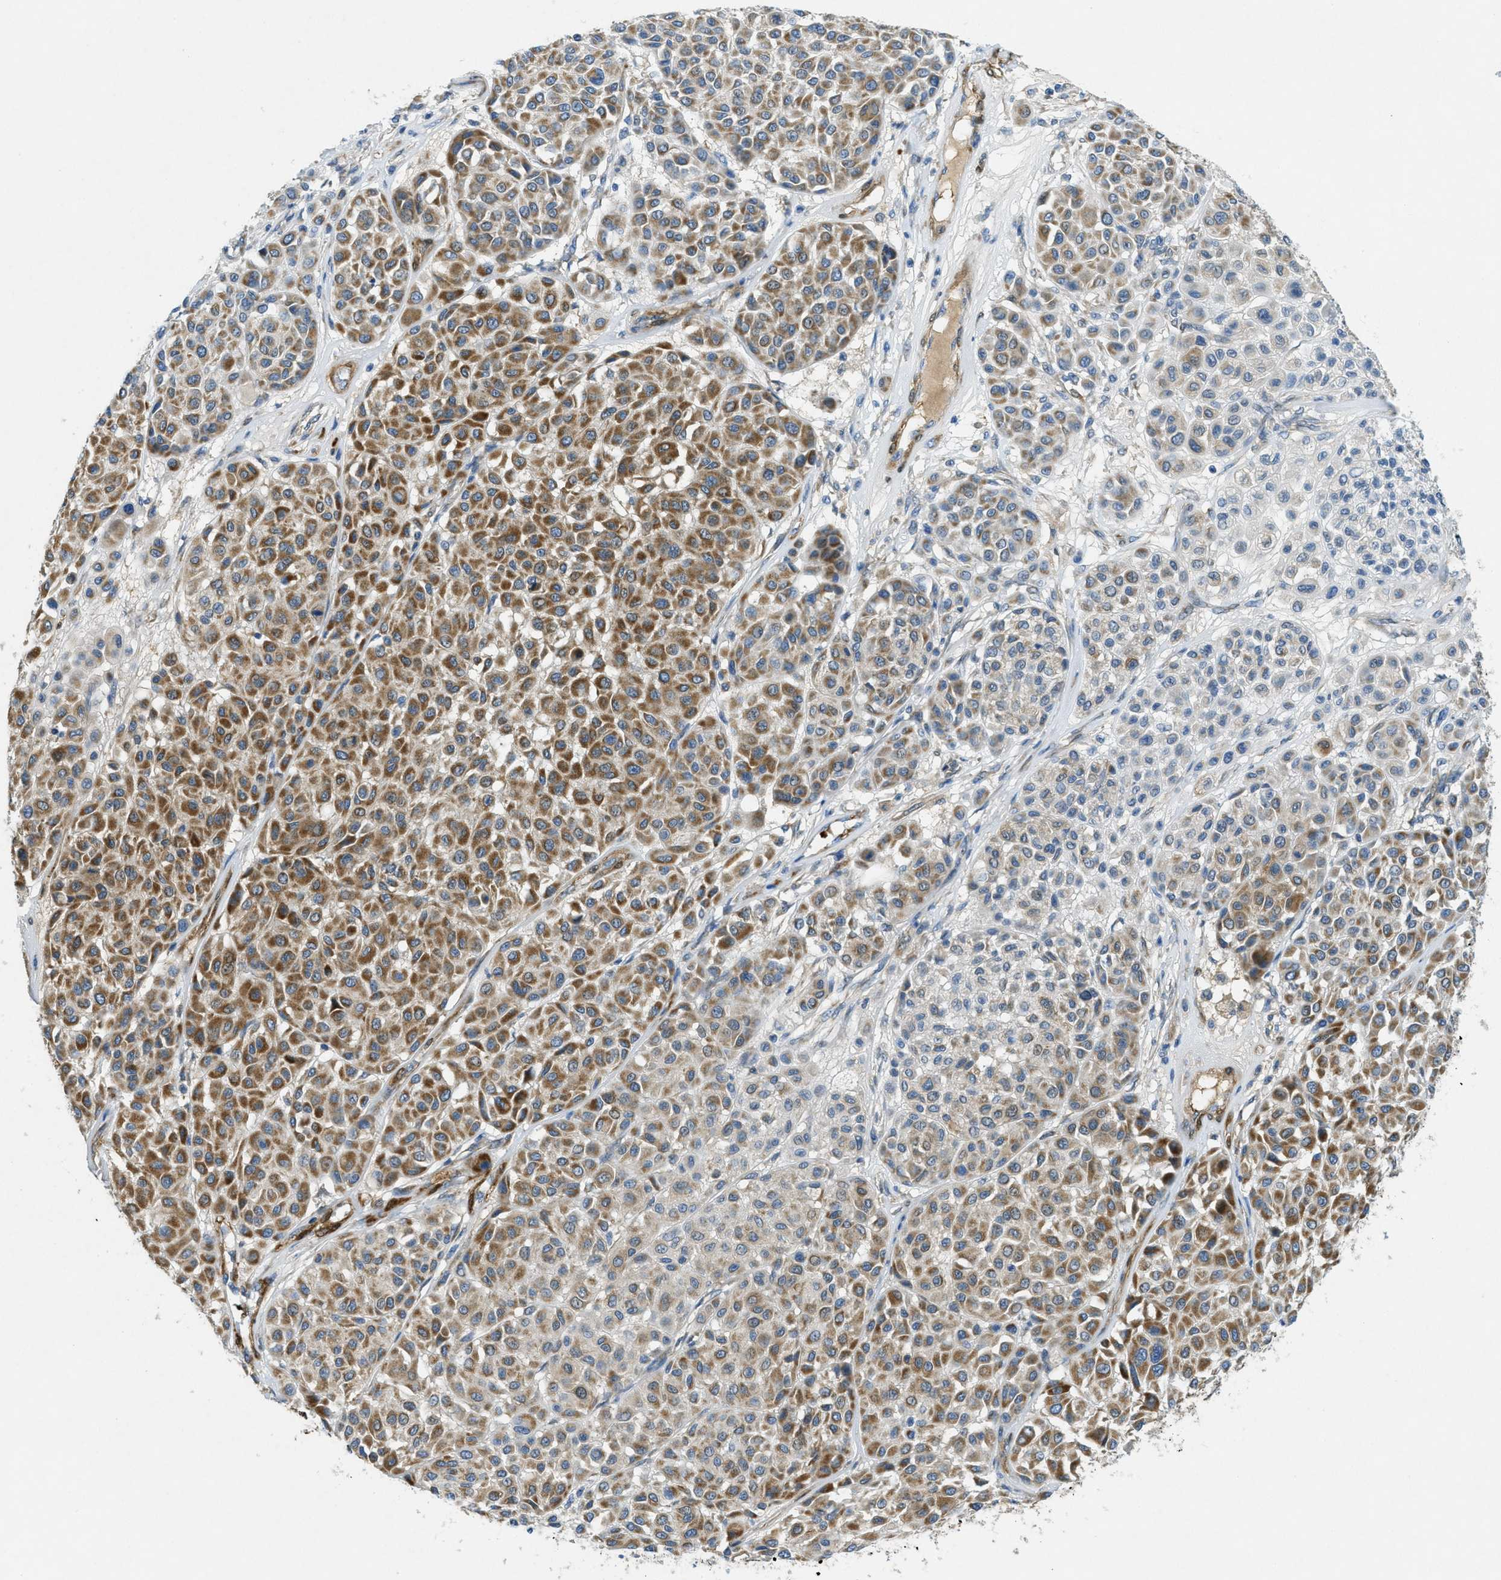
{"staining": {"intensity": "moderate", "quantity": ">75%", "location": "cytoplasmic/membranous"}, "tissue": "melanoma", "cell_type": "Tumor cells", "image_type": "cancer", "snomed": [{"axis": "morphology", "description": "Malignant melanoma, Metastatic site"}, {"axis": "topography", "description": "Soft tissue"}], "caption": "Tumor cells display moderate cytoplasmic/membranous positivity in approximately >75% of cells in malignant melanoma (metastatic site).", "gene": "CYGB", "patient": {"sex": "male", "age": 41}}